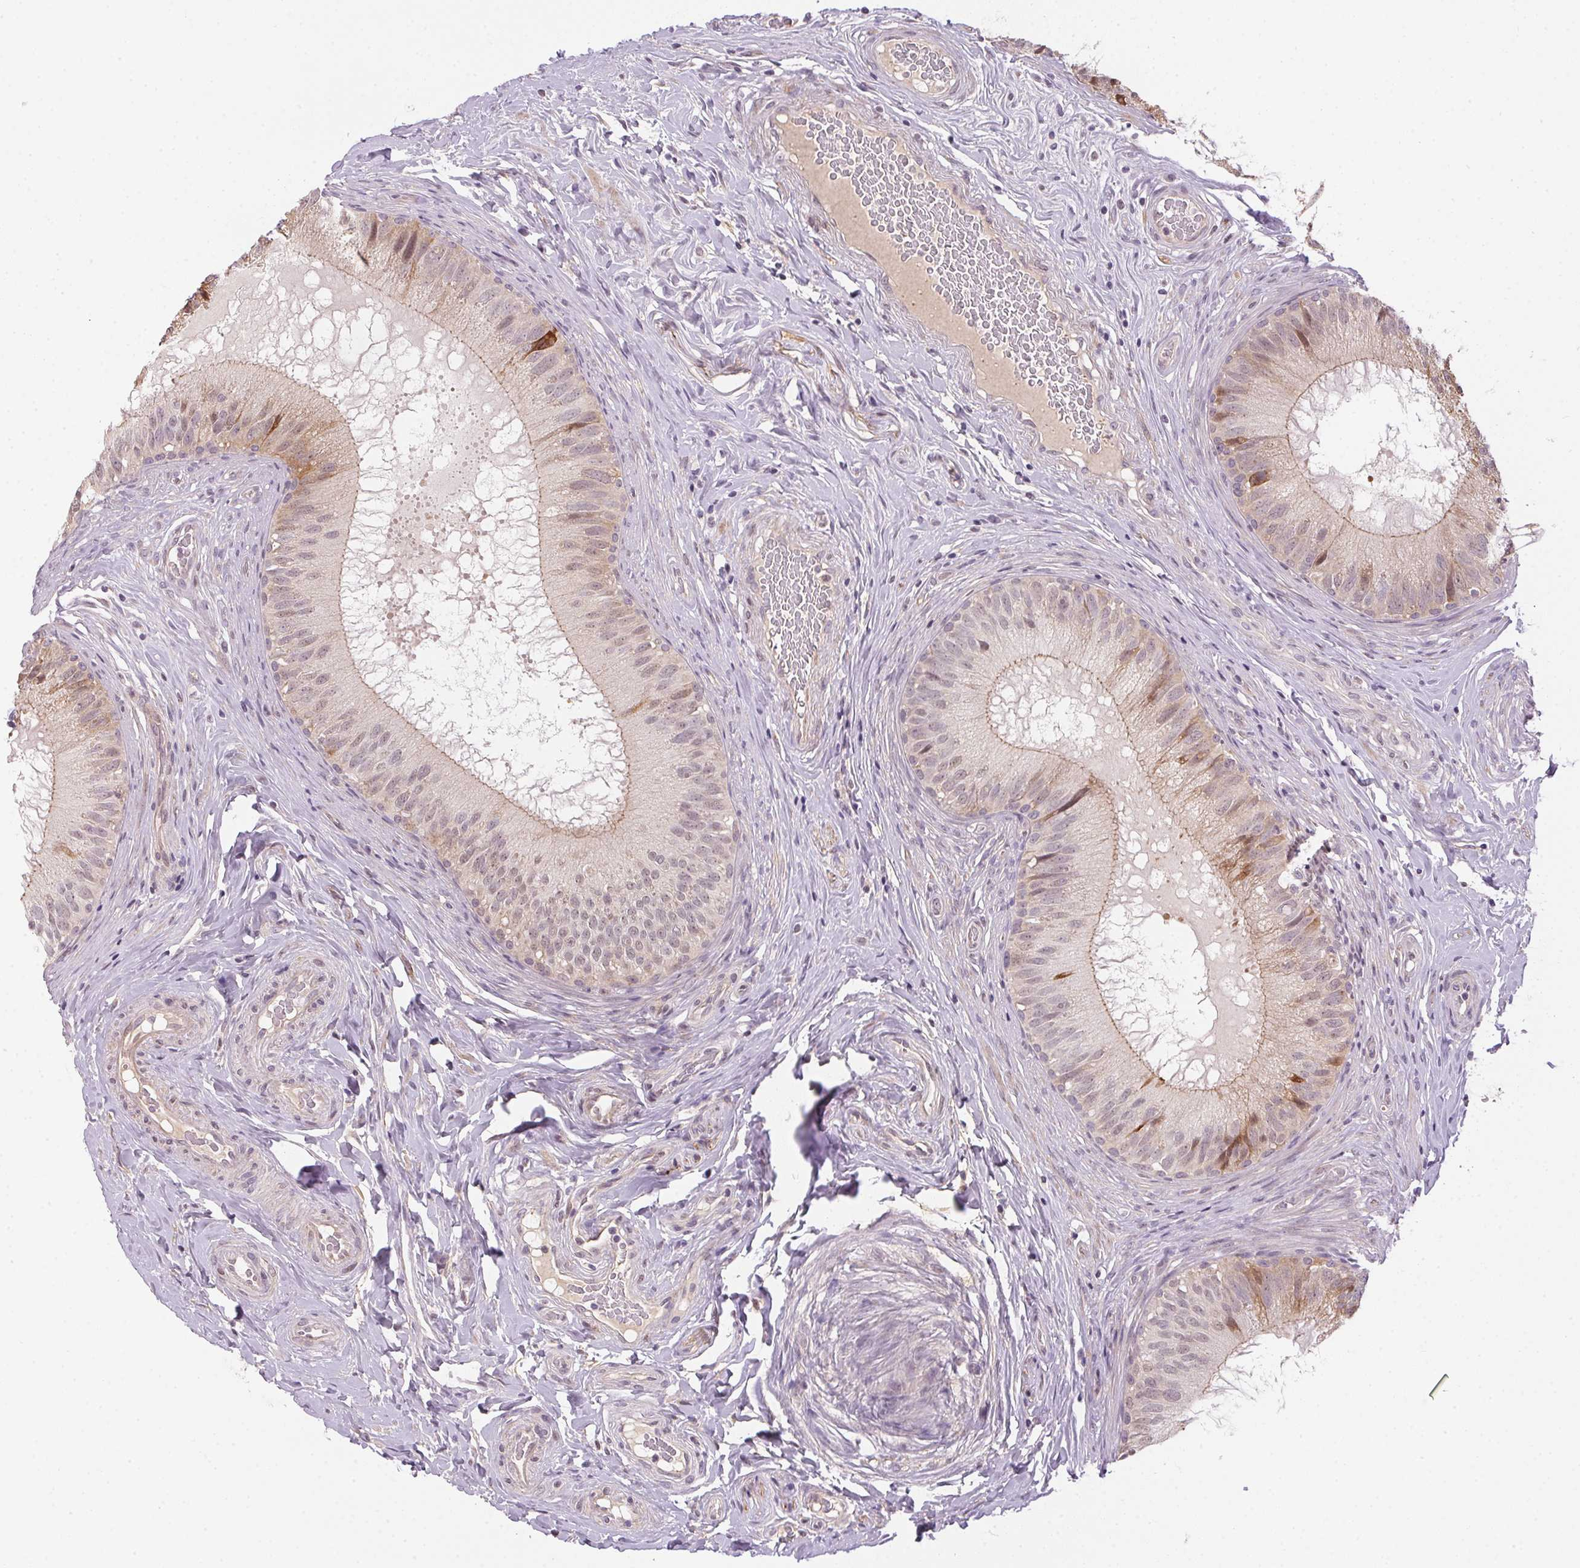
{"staining": {"intensity": "moderate", "quantity": "<25%", "location": "cytoplasmic/membranous,nuclear"}, "tissue": "epididymis", "cell_type": "Glandular cells", "image_type": "normal", "snomed": [{"axis": "morphology", "description": "Normal tissue, NOS"}, {"axis": "topography", "description": "Epididymis"}], "caption": "High-power microscopy captured an immunohistochemistry histopathology image of normal epididymis, revealing moderate cytoplasmic/membranous,nuclear expression in approximately <25% of glandular cells. (Brightfield microscopy of DAB IHC at high magnification).", "gene": "CFAP92", "patient": {"sex": "male", "age": 34}}